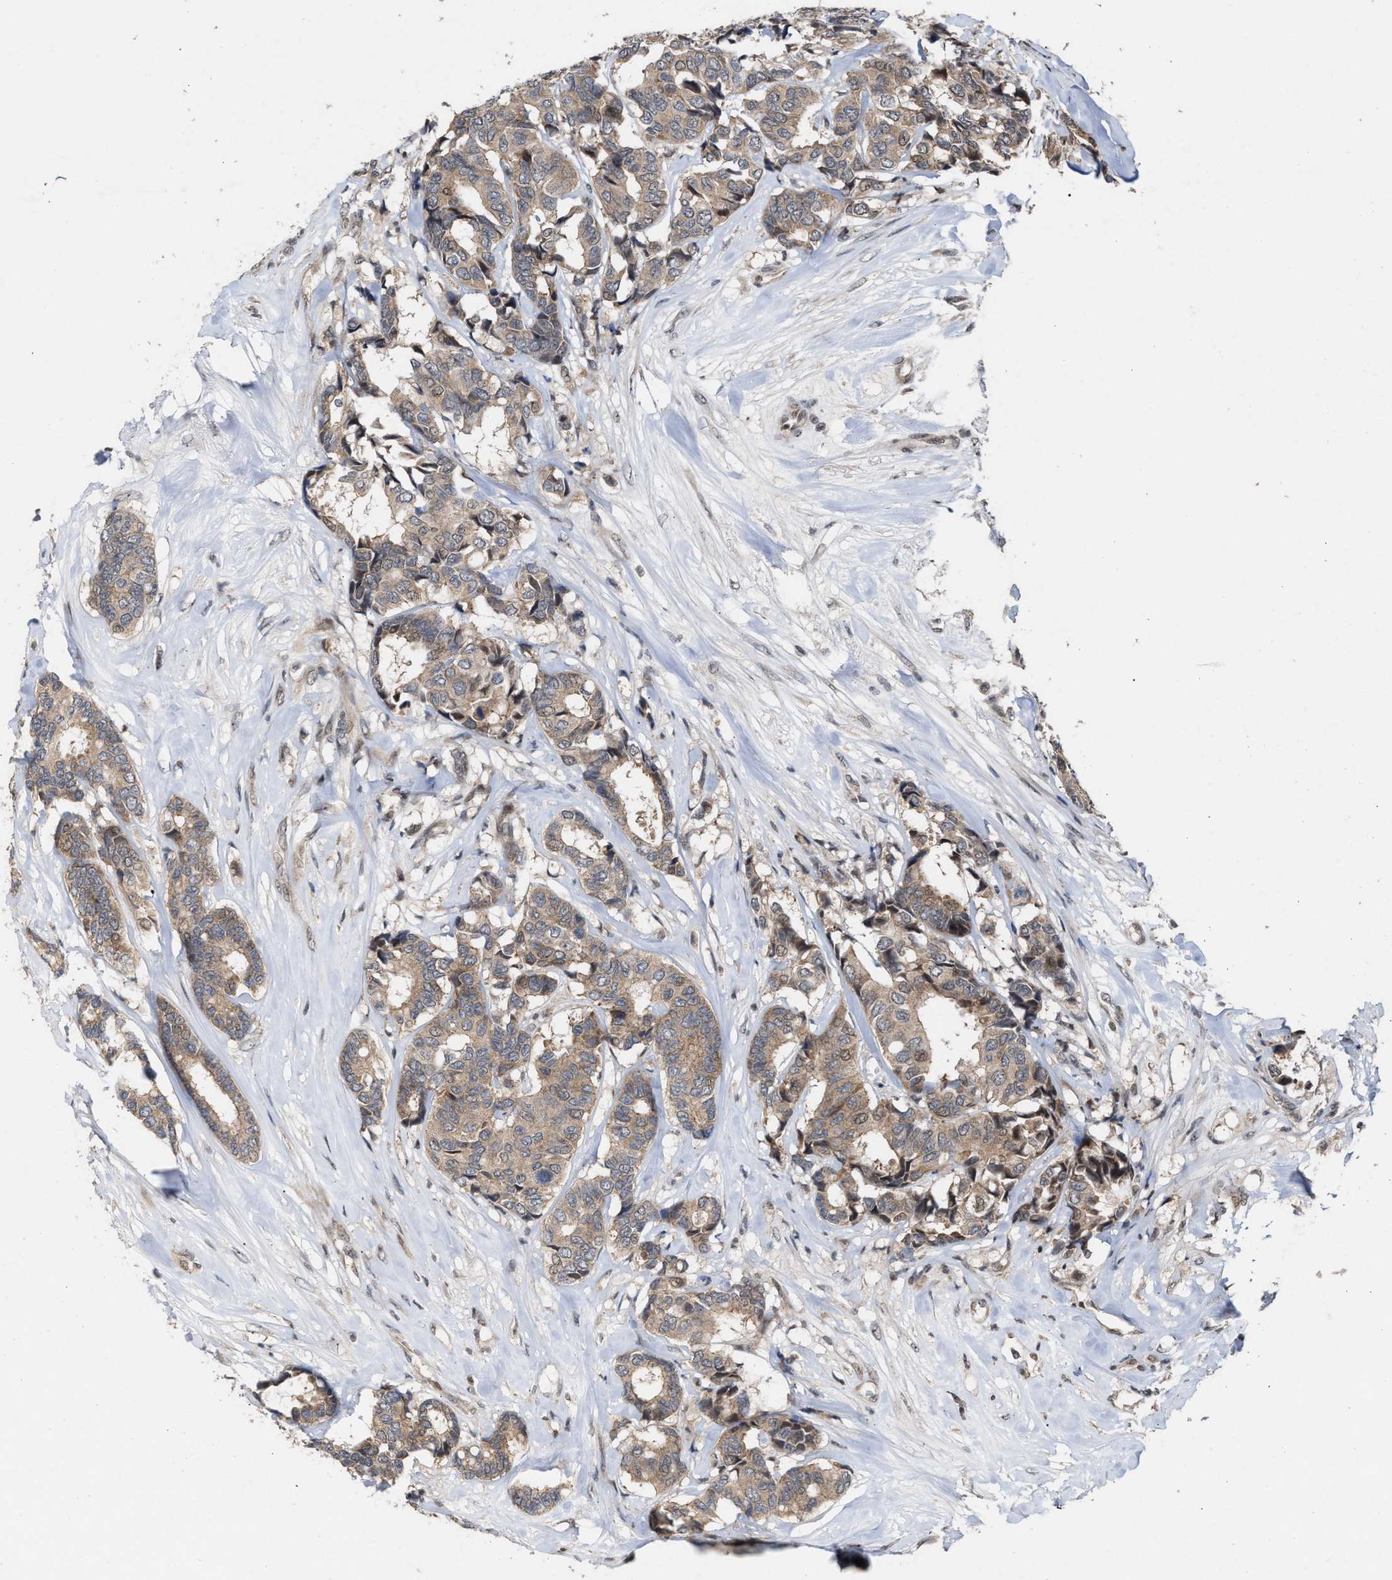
{"staining": {"intensity": "moderate", "quantity": ">75%", "location": "cytoplasmic/membranous"}, "tissue": "breast cancer", "cell_type": "Tumor cells", "image_type": "cancer", "snomed": [{"axis": "morphology", "description": "Duct carcinoma"}, {"axis": "topography", "description": "Breast"}], "caption": "This is a histology image of IHC staining of breast cancer (intraductal carcinoma), which shows moderate staining in the cytoplasmic/membranous of tumor cells.", "gene": "MKNK2", "patient": {"sex": "female", "age": 87}}